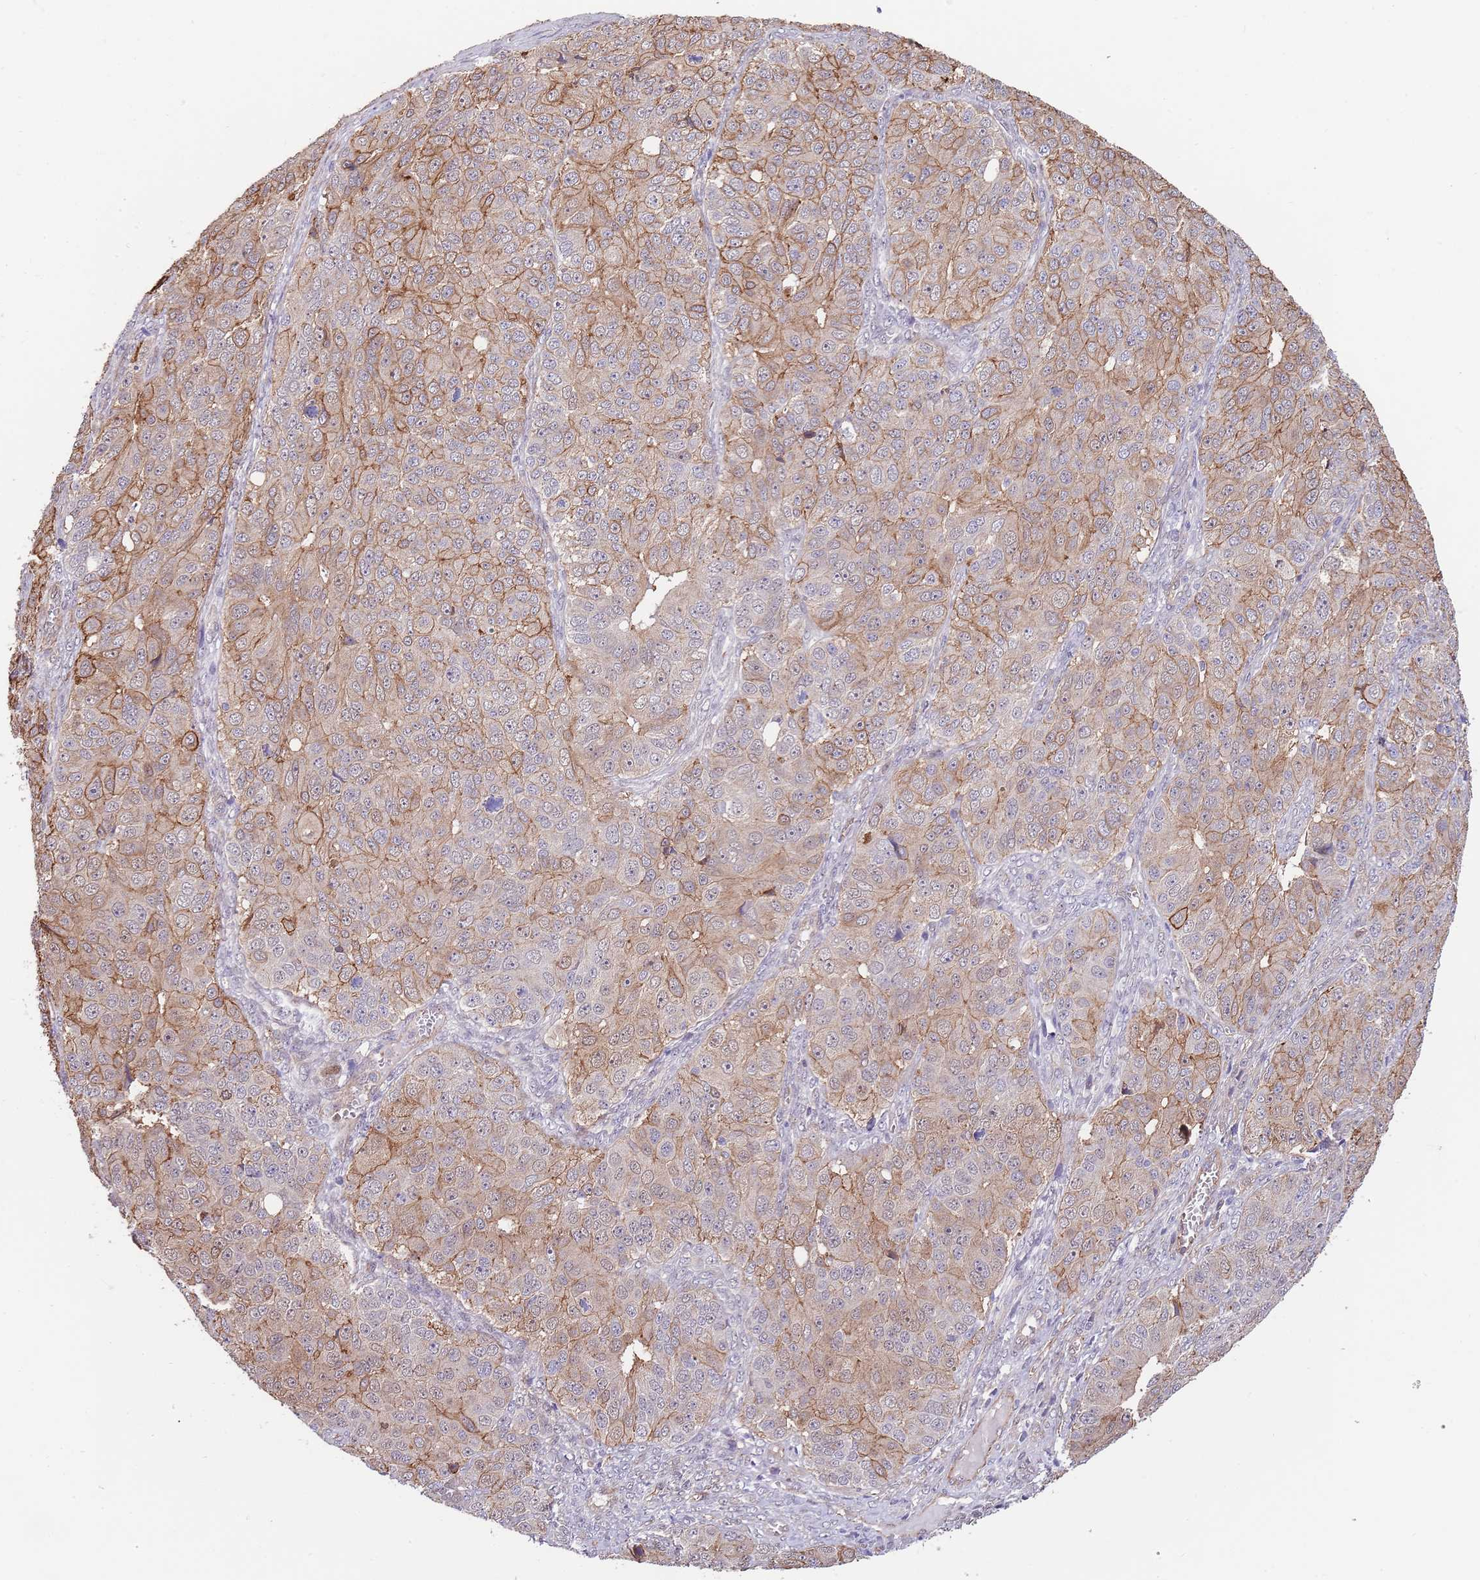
{"staining": {"intensity": "moderate", "quantity": ">75%", "location": "cytoplasmic/membranous"}, "tissue": "ovarian cancer", "cell_type": "Tumor cells", "image_type": "cancer", "snomed": [{"axis": "morphology", "description": "Carcinoma, endometroid"}, {"axis": "topography", "description": "Ovary"}], "caption": "This image demonstrates immunohistochemistry staining of ovarian cancer (endometroid carcinoma), with medium moderate cytoplasmic/membranous expression in about >75% of tumor cells.", "gene": "BPNT1", "patient": {"sex": "female", "age": 51}}